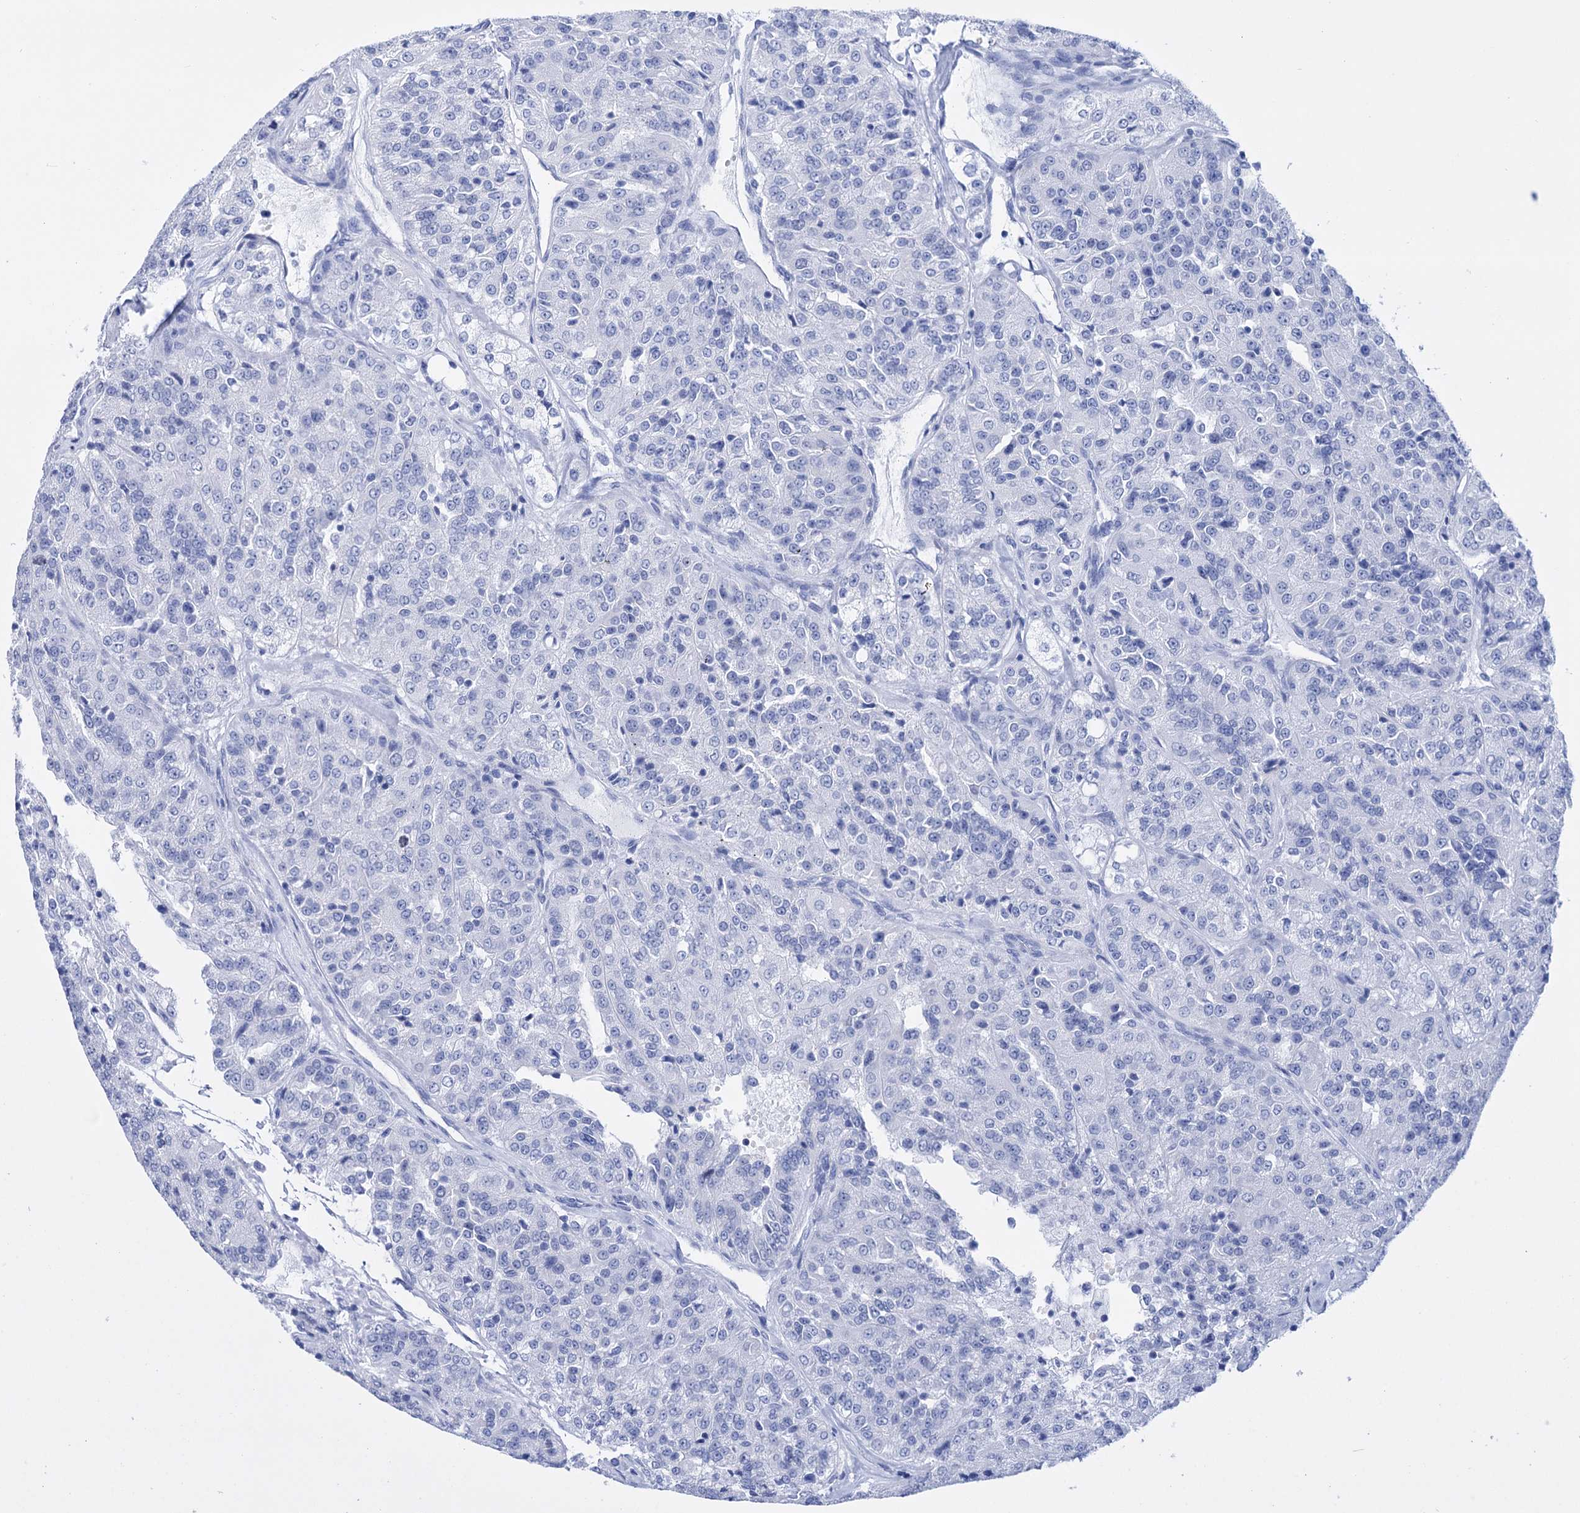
{"staining": {"intensity": "negative", "quantity": "none", "location": "none"}, "tissue": "renal cancer", "cell_type": "Tumor cells", "image_type": "cancer", "snomed": [{"axis": "morphology", "description": "Adenocarcinoma, NOS"}, {"axis": "topography", "description": "Kidney"}], "caption": "Tumor cells are negative for protein expression in human renal adenocarcinoma. (DAB immunohistochemistry (IHC), high magnification).", "gene": "FBXW12", "patient": {"sex": "female", "age": 63}}